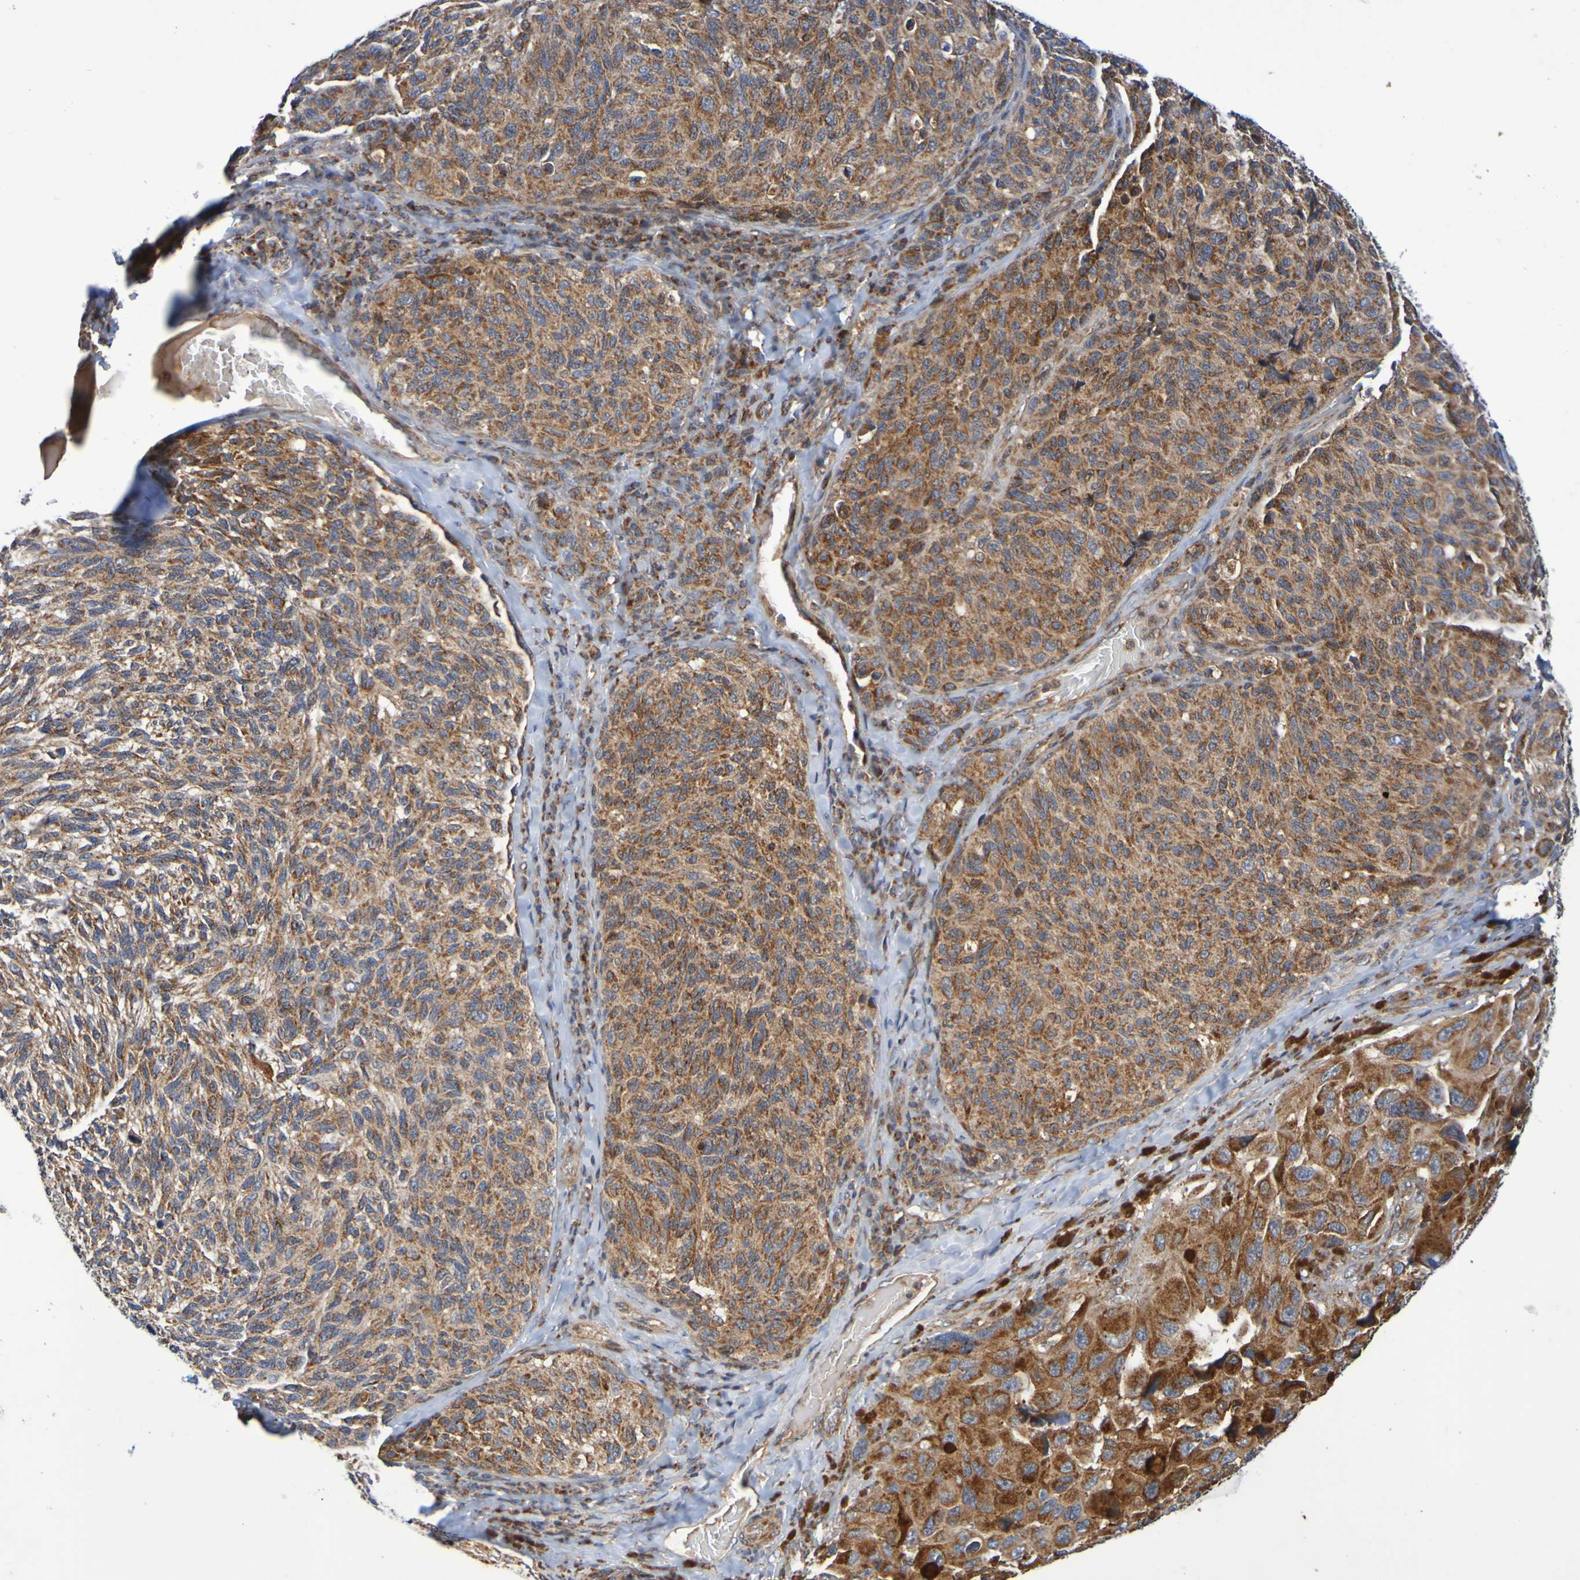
{"staining": {"intensity": "strong", "quantity": ">75%", "location": "cytoplasmic/membranous"}, "tissue": "melanoma", "cell_type": "Tumor cells", "image_type": "cancer", "snomed": [{"axis": "morphology", "description": "Malignant melanoma, NOS"}, {"axis": "topography", "description": "Skin"}], "caption": "An IHC image of tumor tissue is shown. Protein staining in brown shows strong cytoplasmic/membranous positivity in melanoma within tumor cells.", "gene": "CCDC51", "patient": {"sex": "female", "age": 73}}